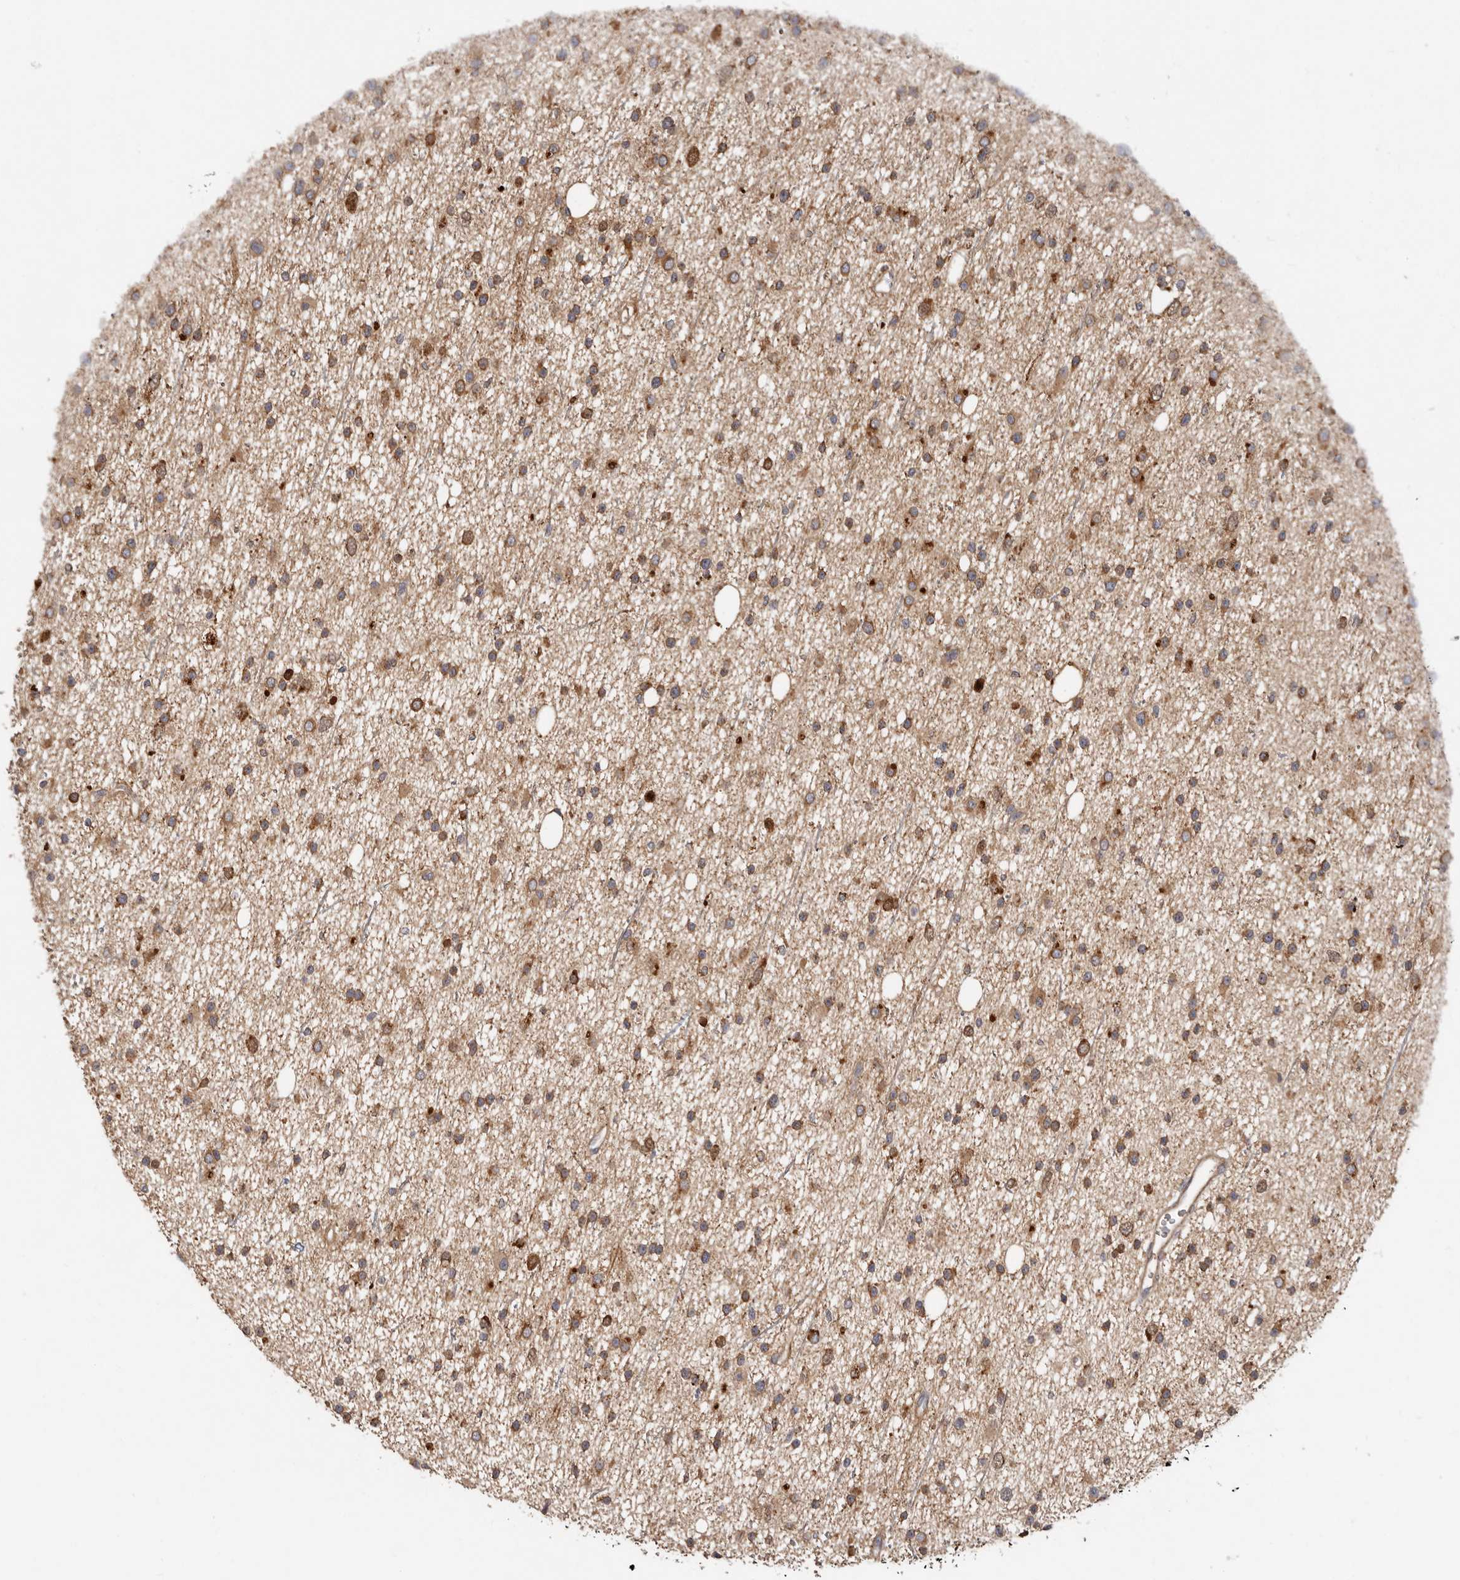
{"staining": {"intensity": "moderate", "quantity": ">75%", "location": "cytoplasmic/membranous"}, "tissue": "glioma", "cell_type": "Tumor cells", "image_type": "cancer", "snomed": [{"axis": "morphology", "description": "Glioma, malignant, Low grade"}, {"axis": "topography", "description": "Cerebral cortex"}], "caption": "IHC micrograph of neoplastic tissue: human glioma stained using immunohistochemistry (IHC) shows medium levels of moderate protein expression localized specifically in the cytoplasmic/membranous of tumor cells, appearing as a cytoplasmic/membranous brown color.", "gene": "GOT1L1", "patient": {"sex": "female", "age": 39}}